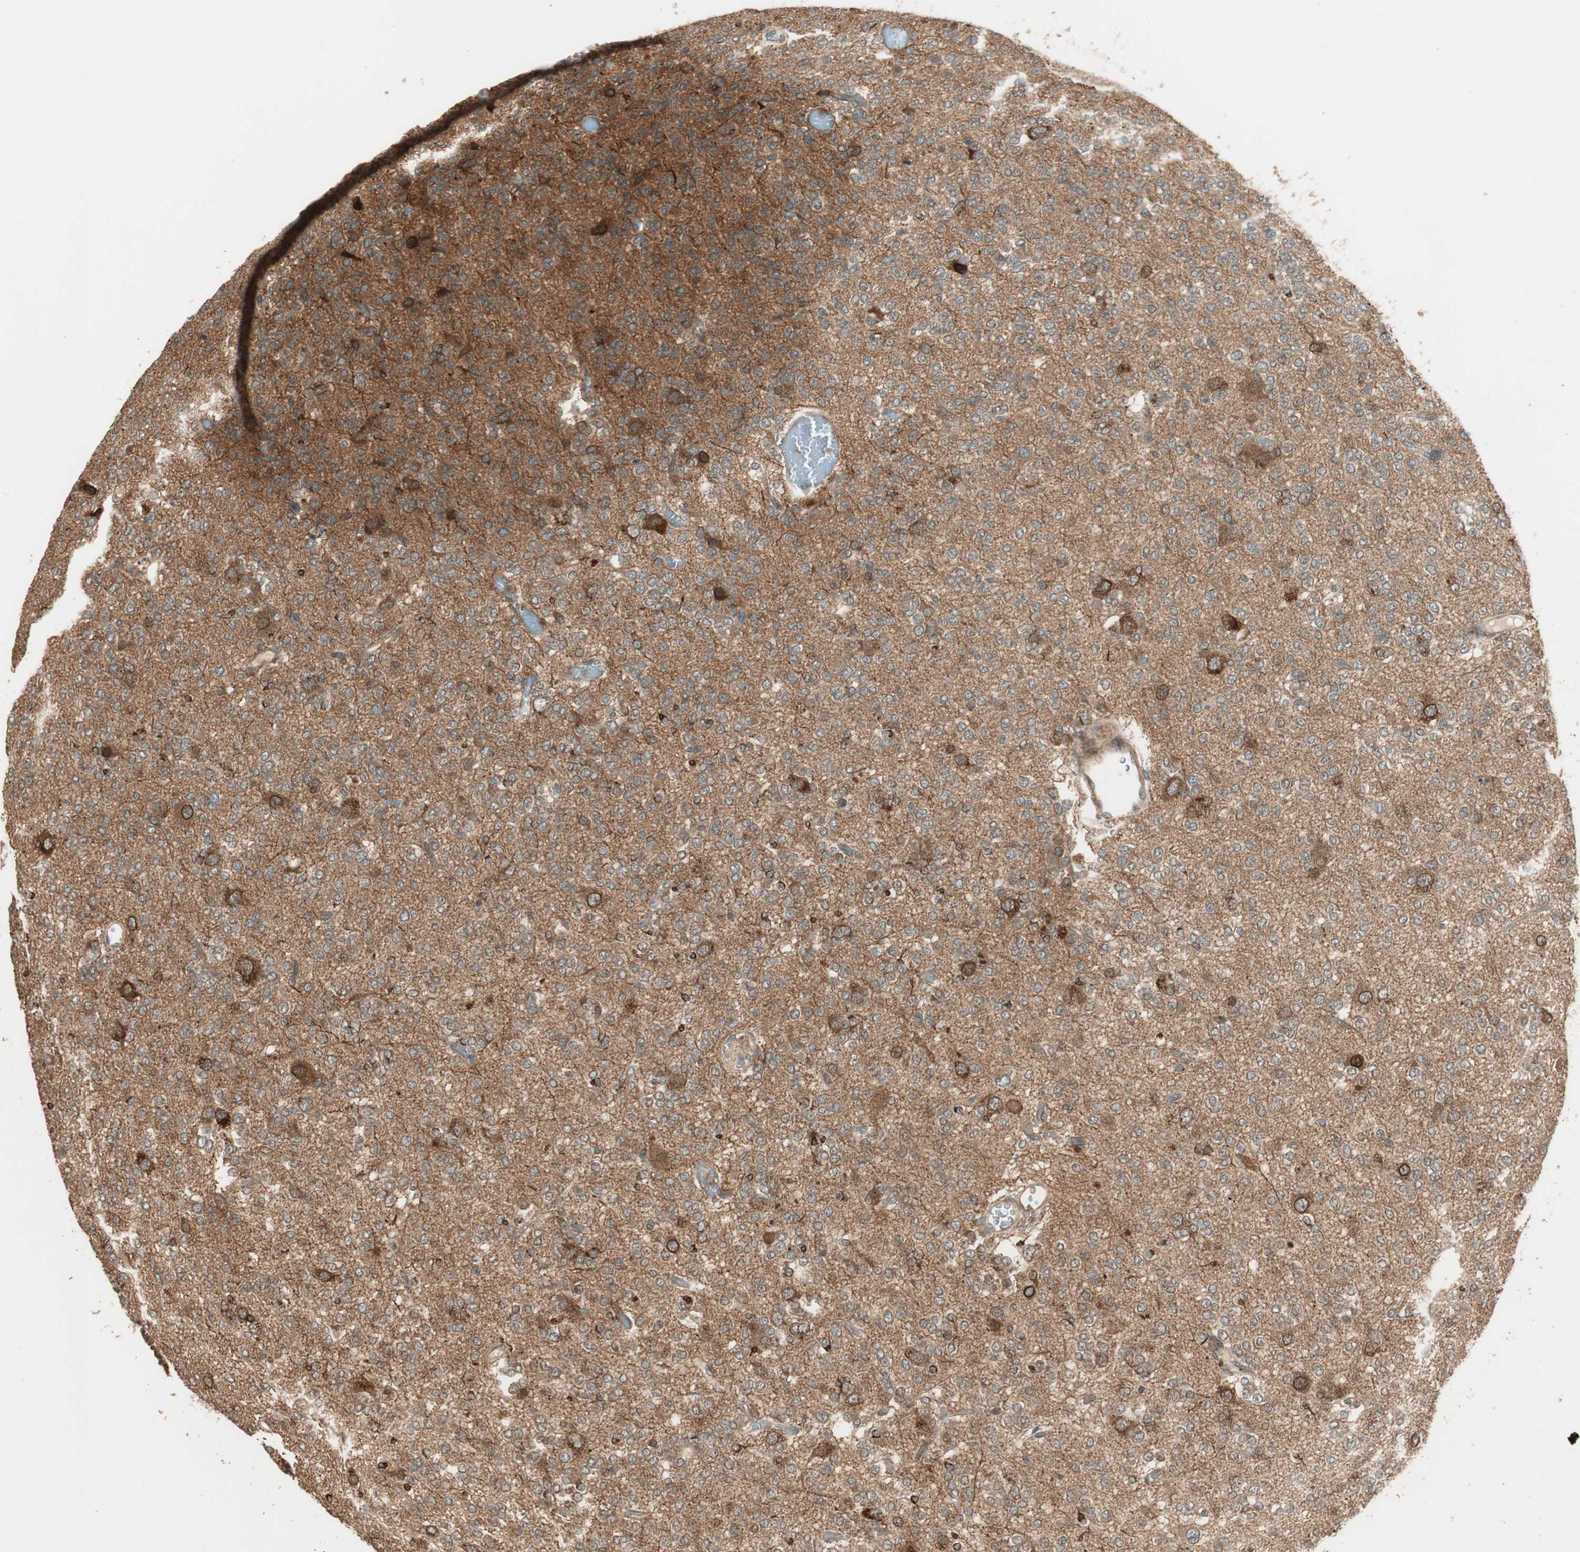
{"staining": {"intensity": "moderate", "quantity": ">75%", "location": "cytoplasmic/membranous"}, "tissue": "glioma", "cell_type": "Tumor cells", "image_type": "cancer", "snomed": [{"axis": "morphology", "description": "Glioma, malignant, Low grade"}, {"axis": "topography", "description": "Brain"}], "caption": "Immunohistochemistry (IHC) (DAB (3,3'-diaminobenzidine)) staining of human malignant glioma (low-grade) reveals moderate cytoplasmic/membranous protein positivity in about >75% of tumor cells. The staining is performed using DAB brown chromogen to label protein expression. The nuclei are counter-stained blue using hematoxylin.", "gene": "CNOT4", "patient": {"sex": "male", "age": 38}}